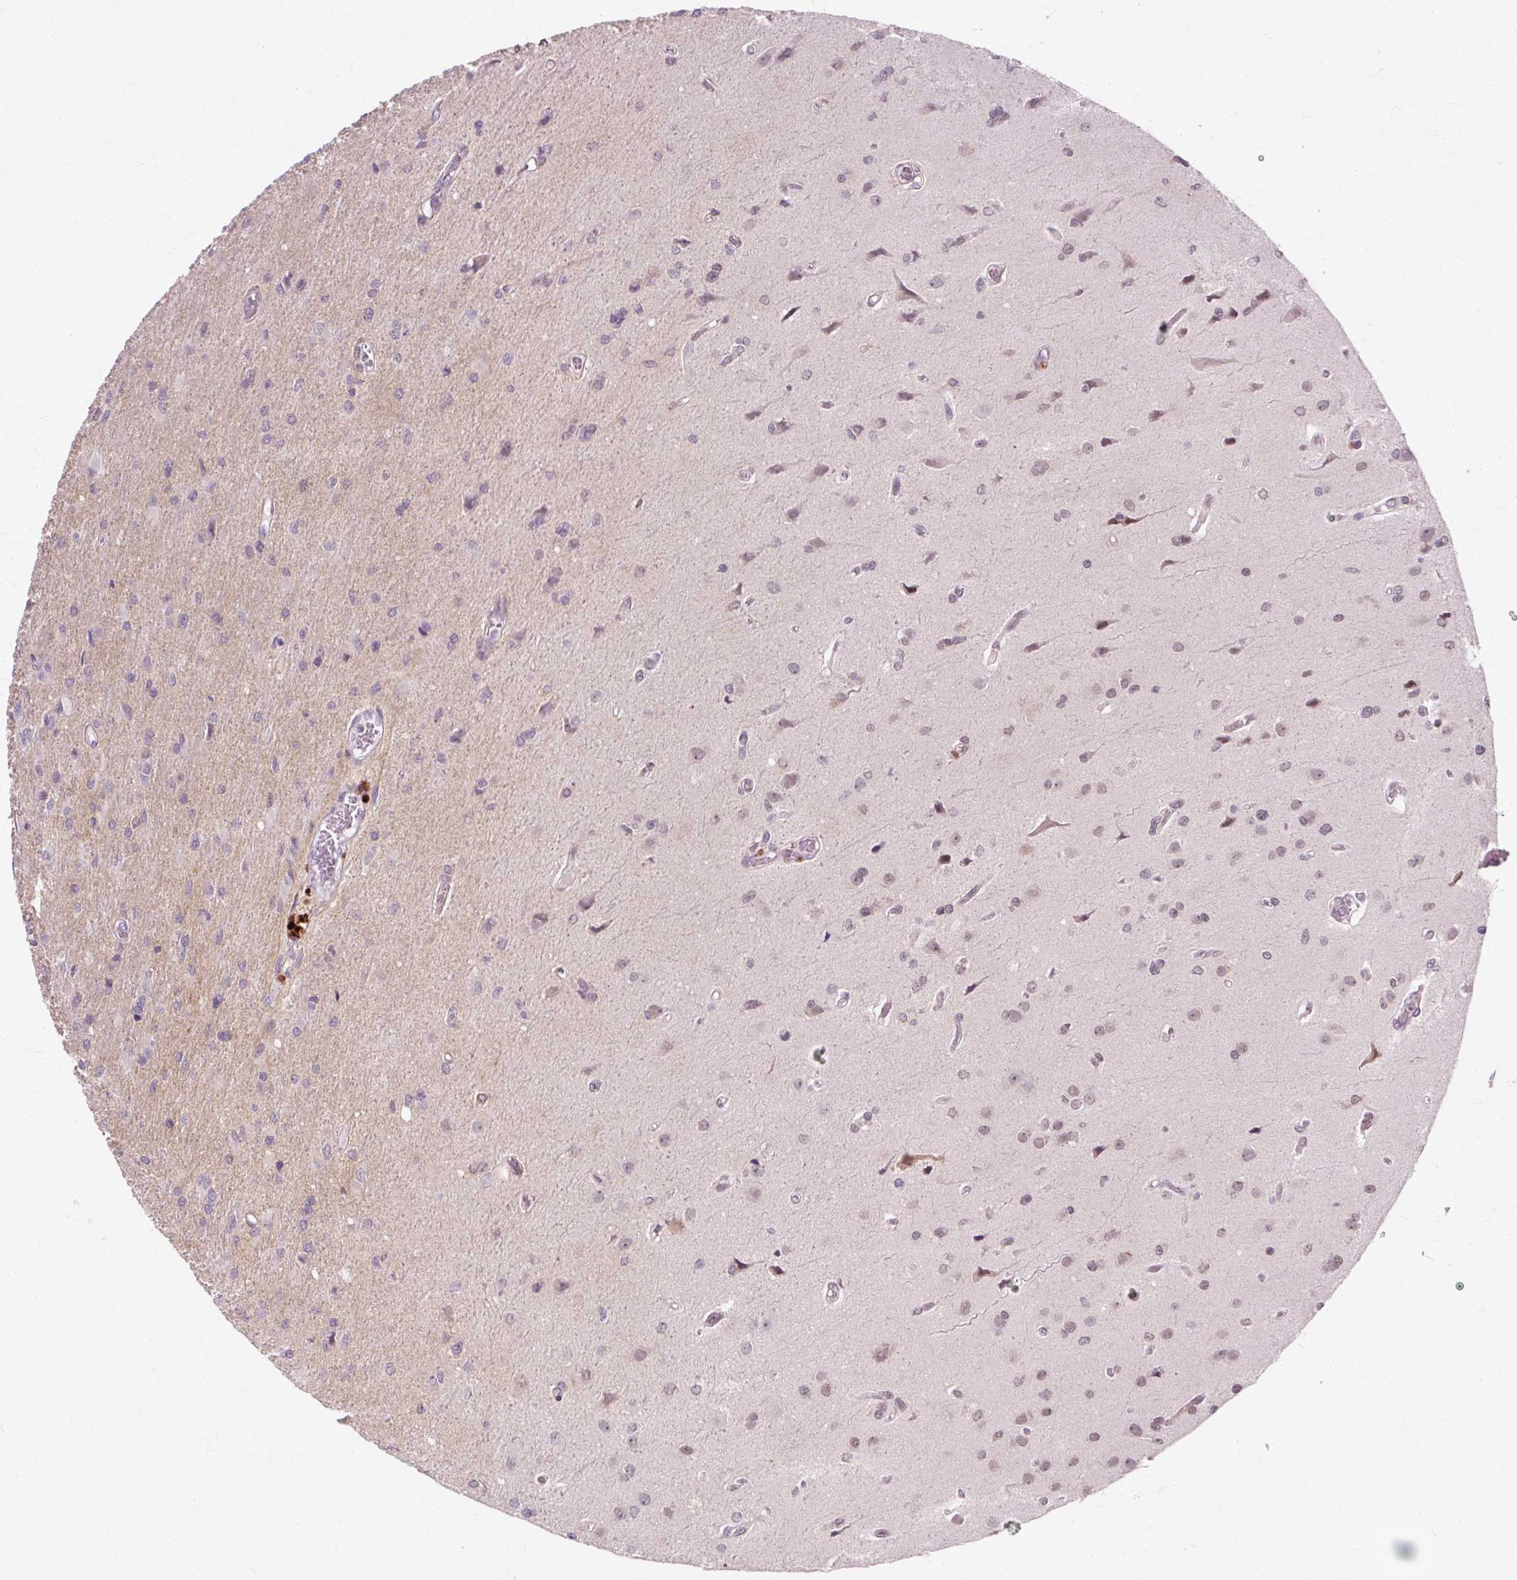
{"staining": {"intensity": "negative", "quantity": "none", "location": "none"}, "tissue": "glioma", "cell_type": "Tumor cells", "image_type": "cancer", "snomed": [{"axis": "morphology", "description": "Glioma, malignant, High grade"}, {"axis": "topography", "description": "Brain"}], "caption": "Immunohistochemistry photomicrograph of malignant glioma (high-grade) stained for a protein (brown), which shows no staining in tumor cells. (IHC, brightfield microscopy, high magnification).", "gene": "ZNF35", "patient": {"sex": "female", "age": 70}}